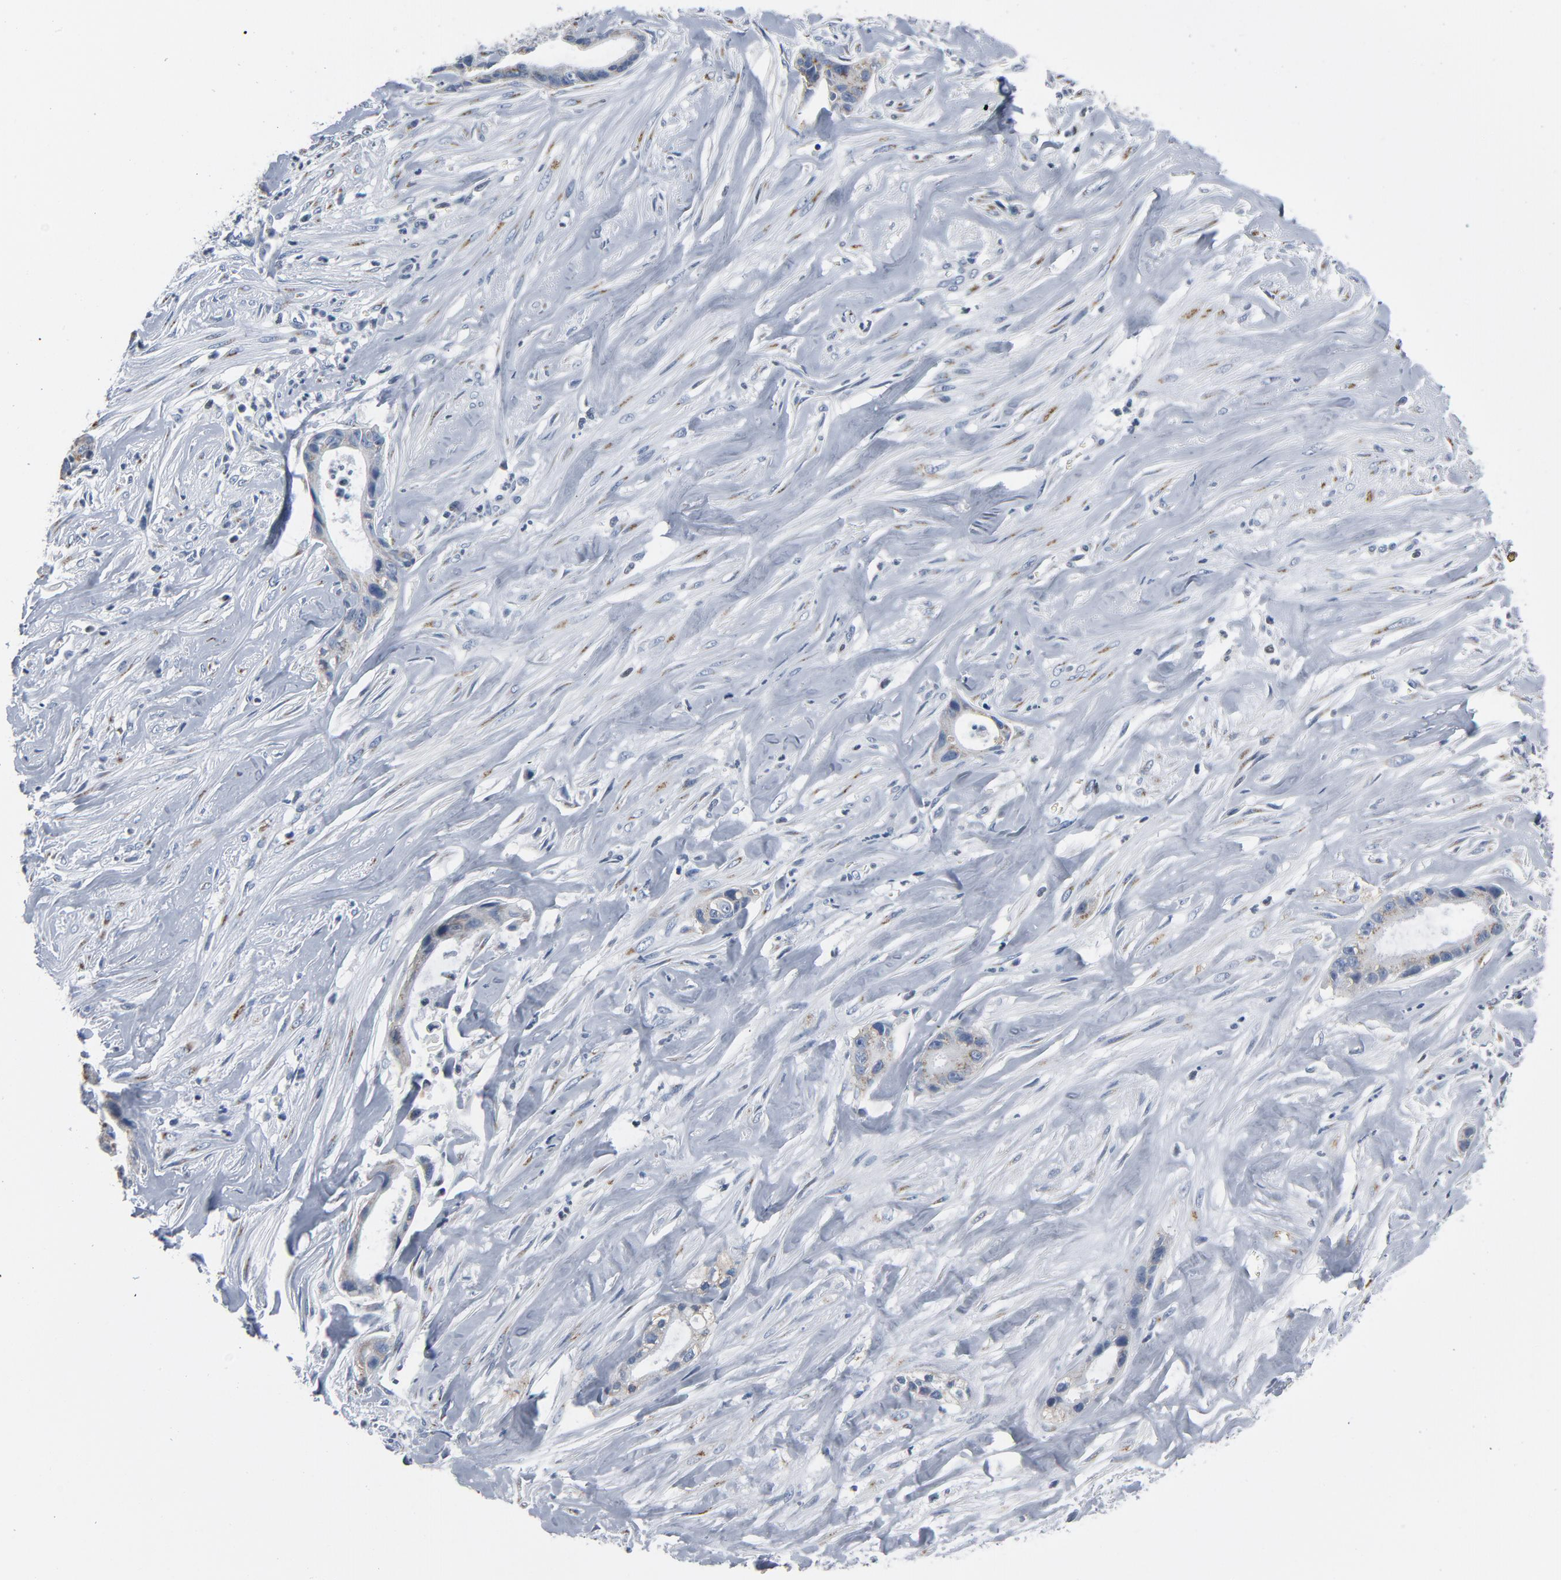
{"staining": {"intensity": "moderate", "quantity": "<25%", "location": "cytoplasmic/membranous"}, "tissue": "liver cancer", "cell_type": "Tumor cells", "image_type": "cancer", "snomed": [{"axis": "morphology", "description": "Cholangiocarcinoma"}, {"axis": "topography", "description": "Liver"}], "caption": "The photomicrograph displays a brown stain indicating the presence of a protein in the cytoplasmic/membranous of tumor cells in cholangiocarcinoma (liver).", "gene": "YIPF6", "patient": {"sex": "female", "age": 55}}